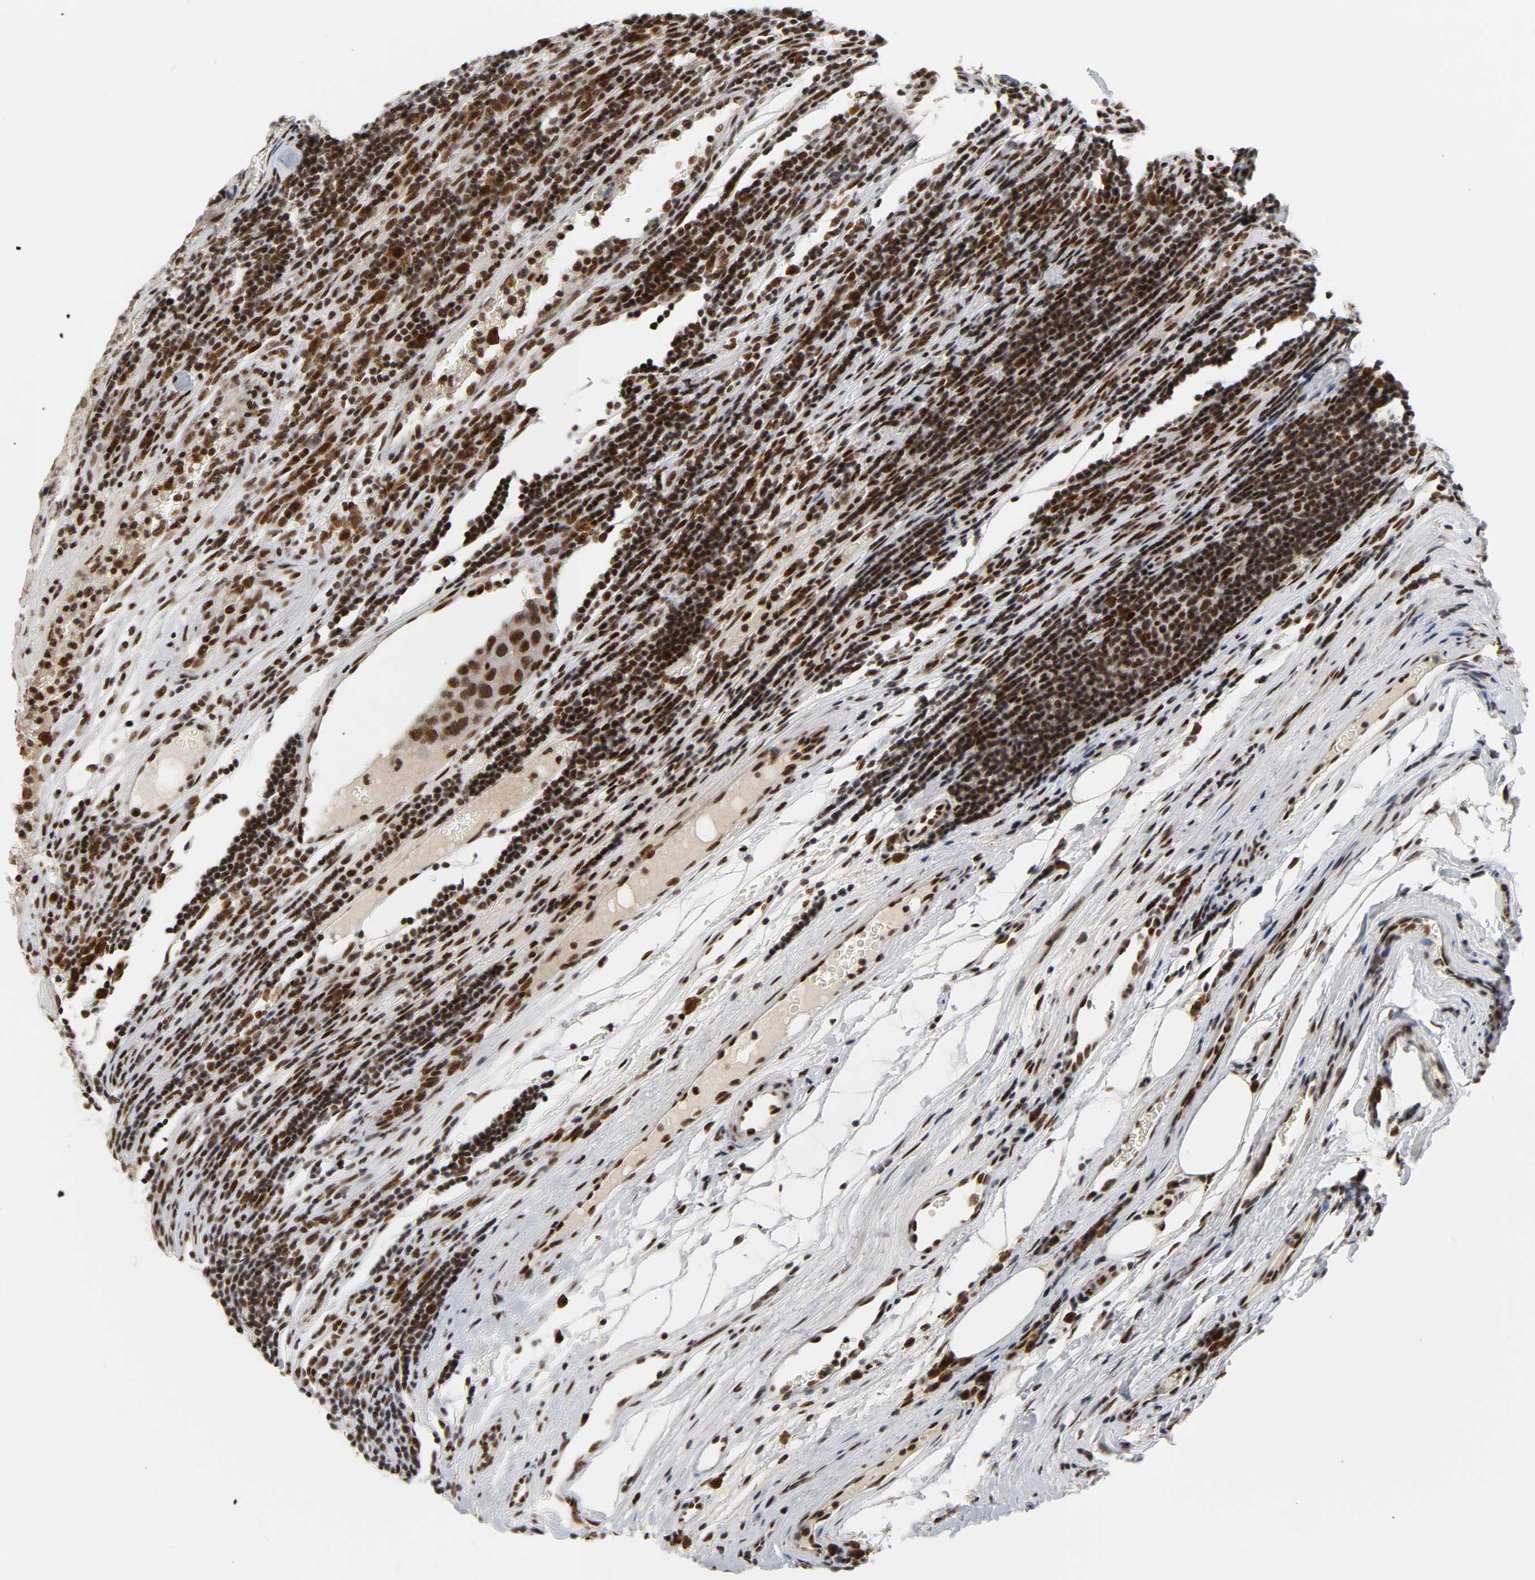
{"staining": {"intensity": "strong", "quantity": ">75%", "location": "nuclear"}, "tissue": "urothelial cancer", "cell_type": "Tumor cells", "image_type": "cancer", "snomed": [{"axis": "morphology", "description": "Urothelial carcinoma, High grade"}, {"axis": "topography", "description": "Lymph node"}, {"axis": "topography", "description": "Urinary bladder"}], "caption": "IHC micrograph of neoplastic tissue: human urothelial carcinoma (high-grade) stained using immunohistochemistry (IHC) demonstrates high levels of strong protein expression localized specifically in the nuclear of tumor cells, appearing as a nuclear brown color.", "gene": "CREBBP", "patient": {"sex": "male", "age": 51}}